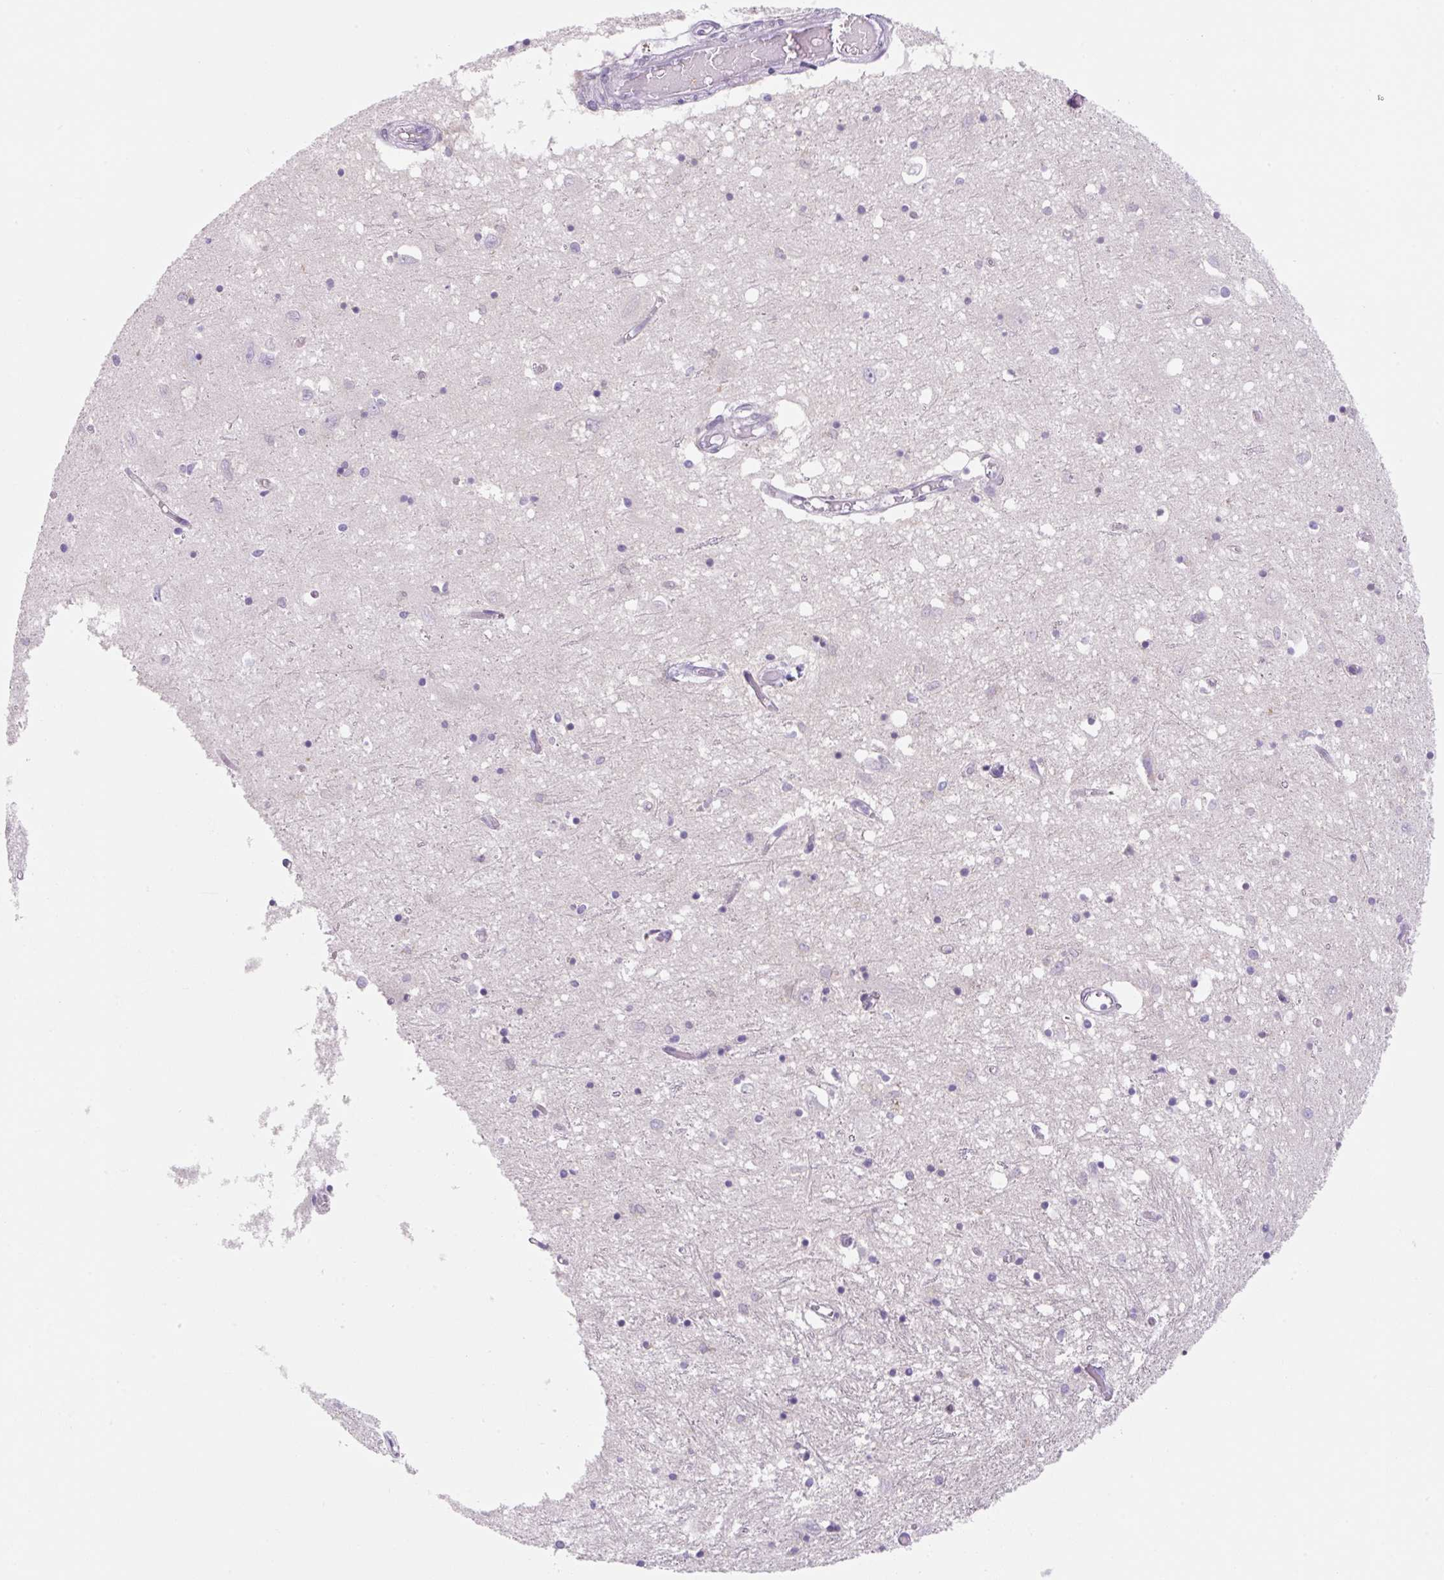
{"staining": {"intensity": "negative", "quantity": "none", "location": "none"}, "tissue": "caudate", "cell_type": "Glial cells", "image_type": "normal", "snomed": [{"axis": "morphology", "description": "Normal tissue, NOS"}, {"axis": "topography", "description": "Lateral ventricle wall"}], "caption": "The immunohistochemistry (IHC) photomicrograph has no significant positivity in glial cells of caudate.", "gene": "SYNE3", "patient": {"sex": "male", "age": 70}}